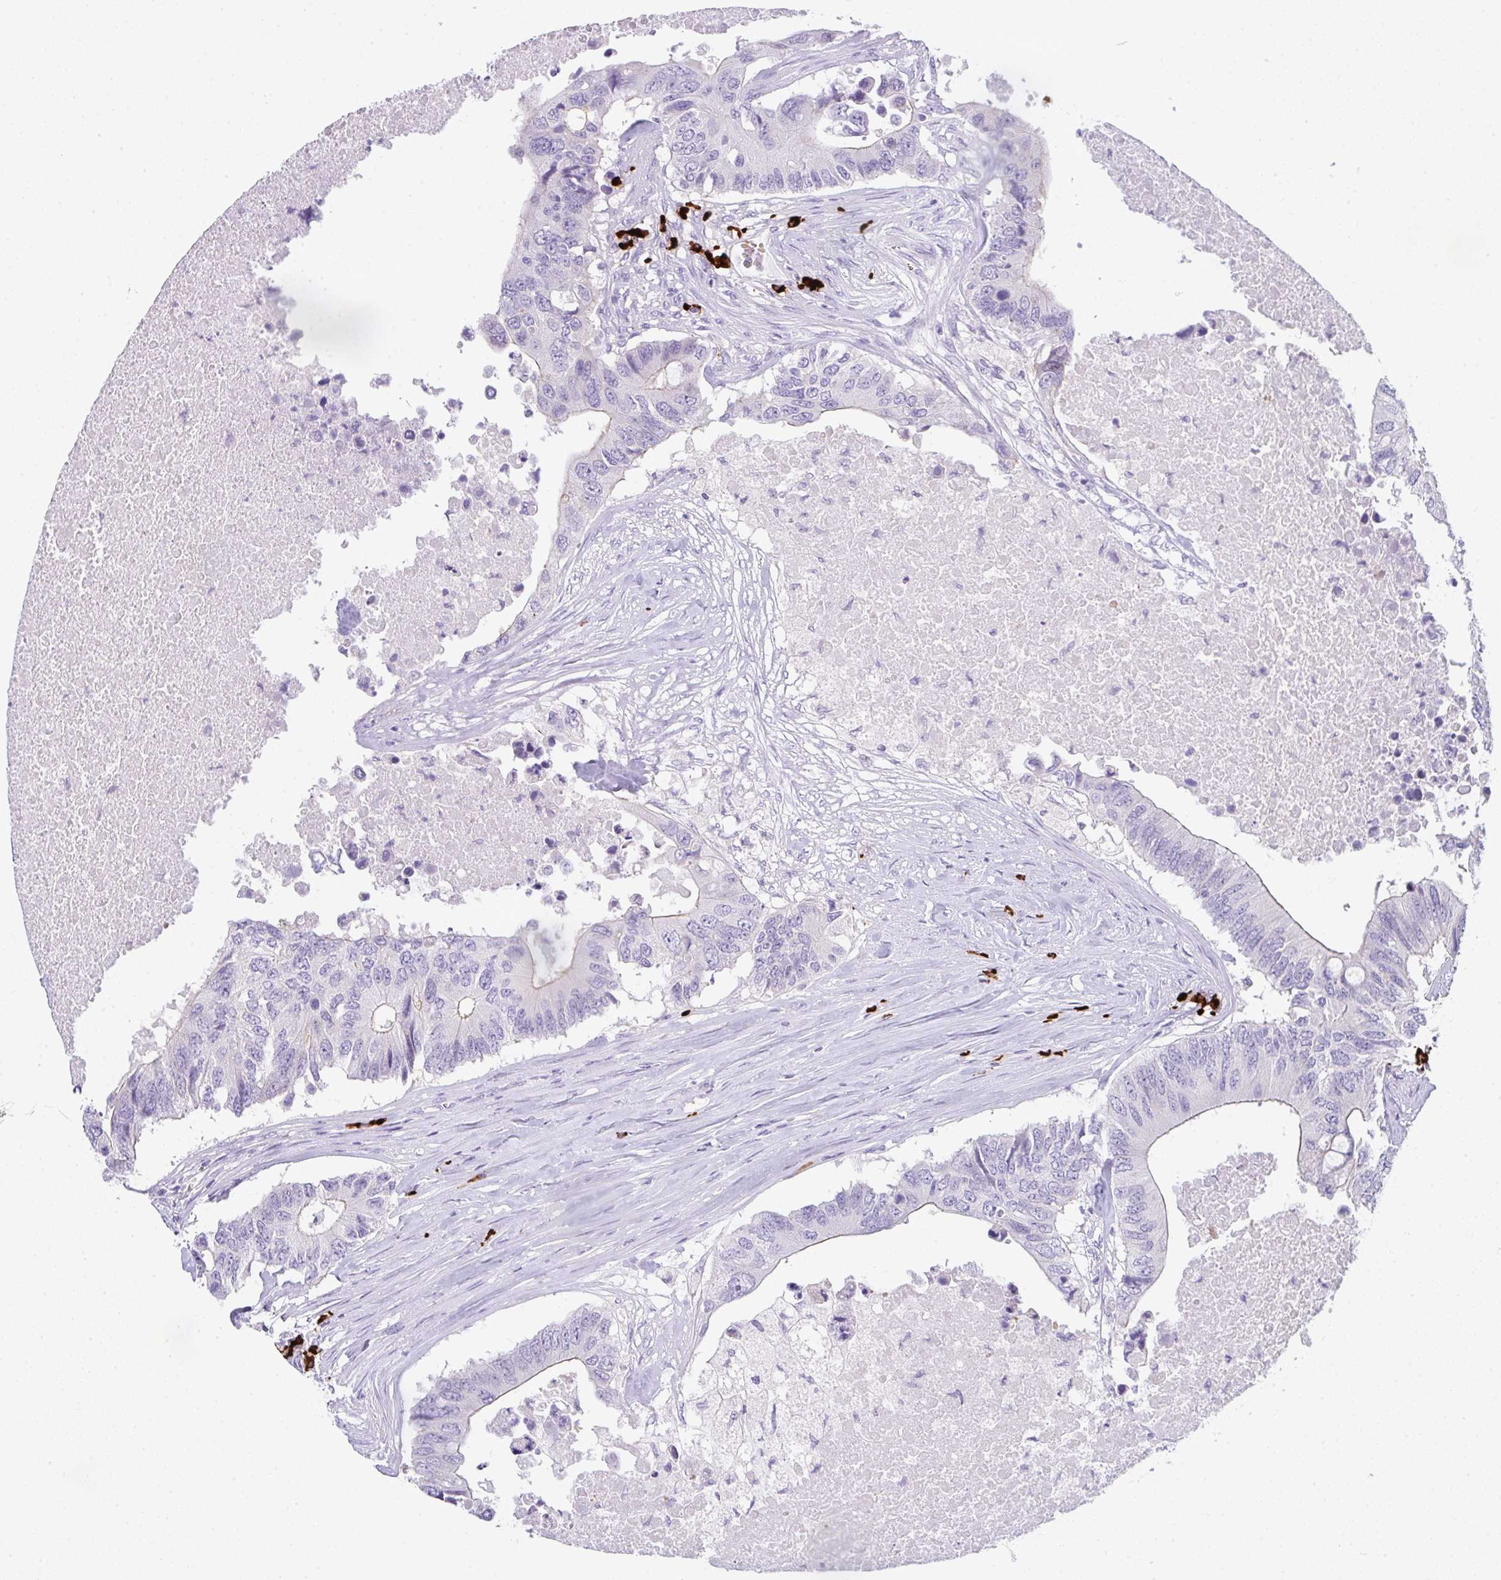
{"staining": {"intensity": "weak", "quantity": "<25%", "location": "cytoplasmic/membranous"}, "tissue": "colorectal cancer", "cell_type": "Tumor cells", "image_type": "cancer", "snomed": [{"axis": "morphology", "description": "Adenocarcinoma, NOS"}, {"axis": "topography", "description": "Colon"}], "caption": "Tumor cells show no significant protein expression in colorectal adenocarcinoma. Brightfield microscopy of immunohistochemistry (IHC) stained with DAB (brown) and hematoxylin (blue), captured at high magnification.", "gene": "CACNA1S", "patient": {"sex": "male", "age": 71}}